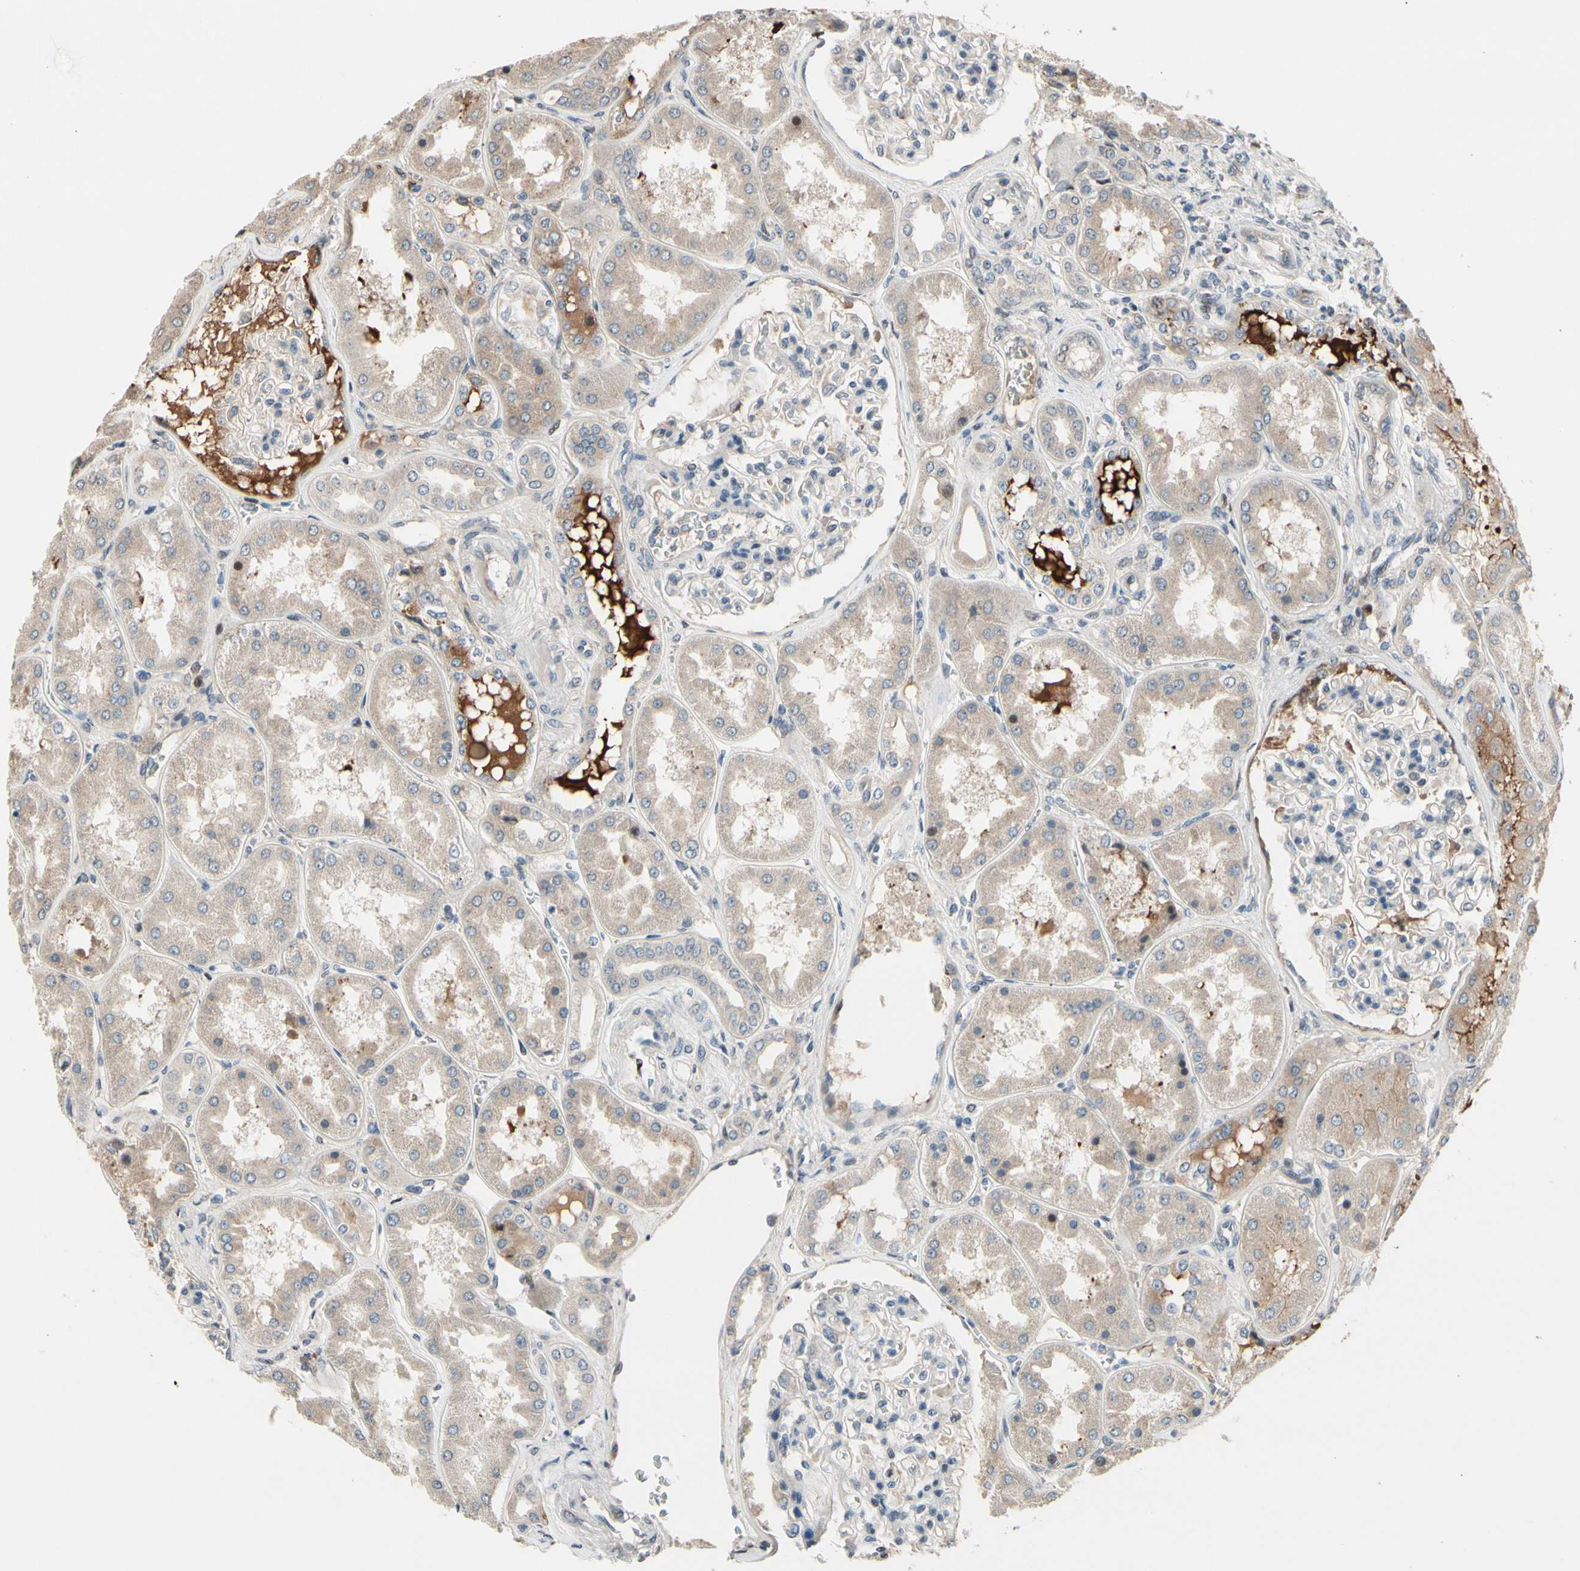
{"staining": {"intensity": "negative", "quantity": "none", "location": "none"}, "tissue": "kidney", "cell_type": "Cells in glomeruli", "image_type": "normal", "snomed": [{"axis": "morphology", "description": "Normal tissue, NOS"}, {"axis": "topography", "description": "Kidney"}], "caption": "Unremarkable kidney was stained to show a protein in brown. There is no significant positivity in cells in glomeruli.", "gene": "SNX29", "patient": {"sex": "female", "age": 56}}